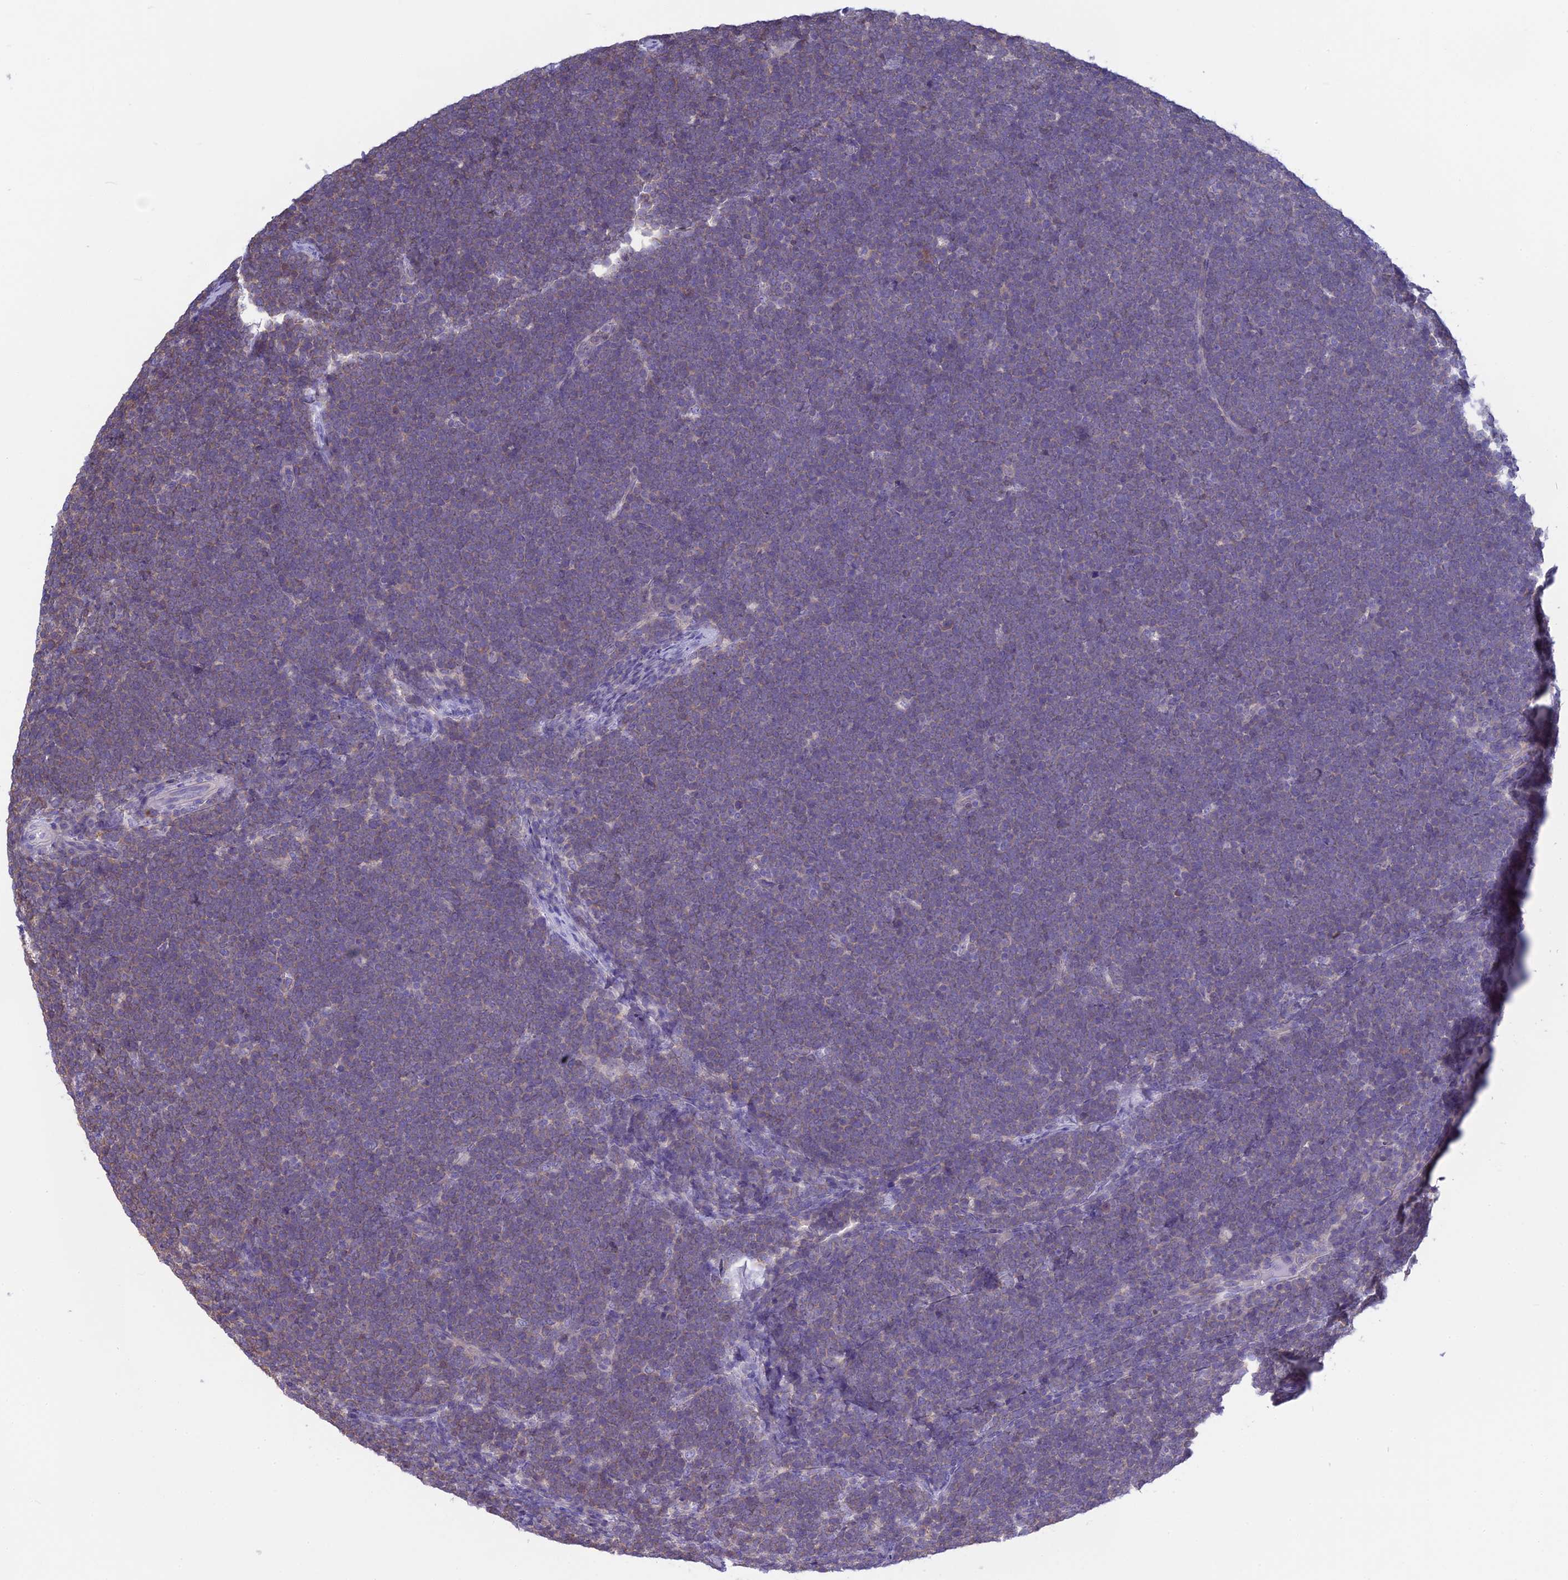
{"staining": {"intensity": "negative", "quantity": "none", "location": "none"}, "tissue": "lymphoma", "cell_type": "Tumor cells", "image_type": "cancer", "snomed": [{"axis": "morphology", "description": "Malignant lymphoma, non-Hodgkin's type, High grade"}, {"axis": "topography", "description": "Lymph node"}], "caption": "The photomicrograph displays no staining of tumor cells in malignant lymphoma, non-Hodgkin's type (high-grade).", "gene": "SNAP91", "patient": {"sex": "male", "age": 13}}